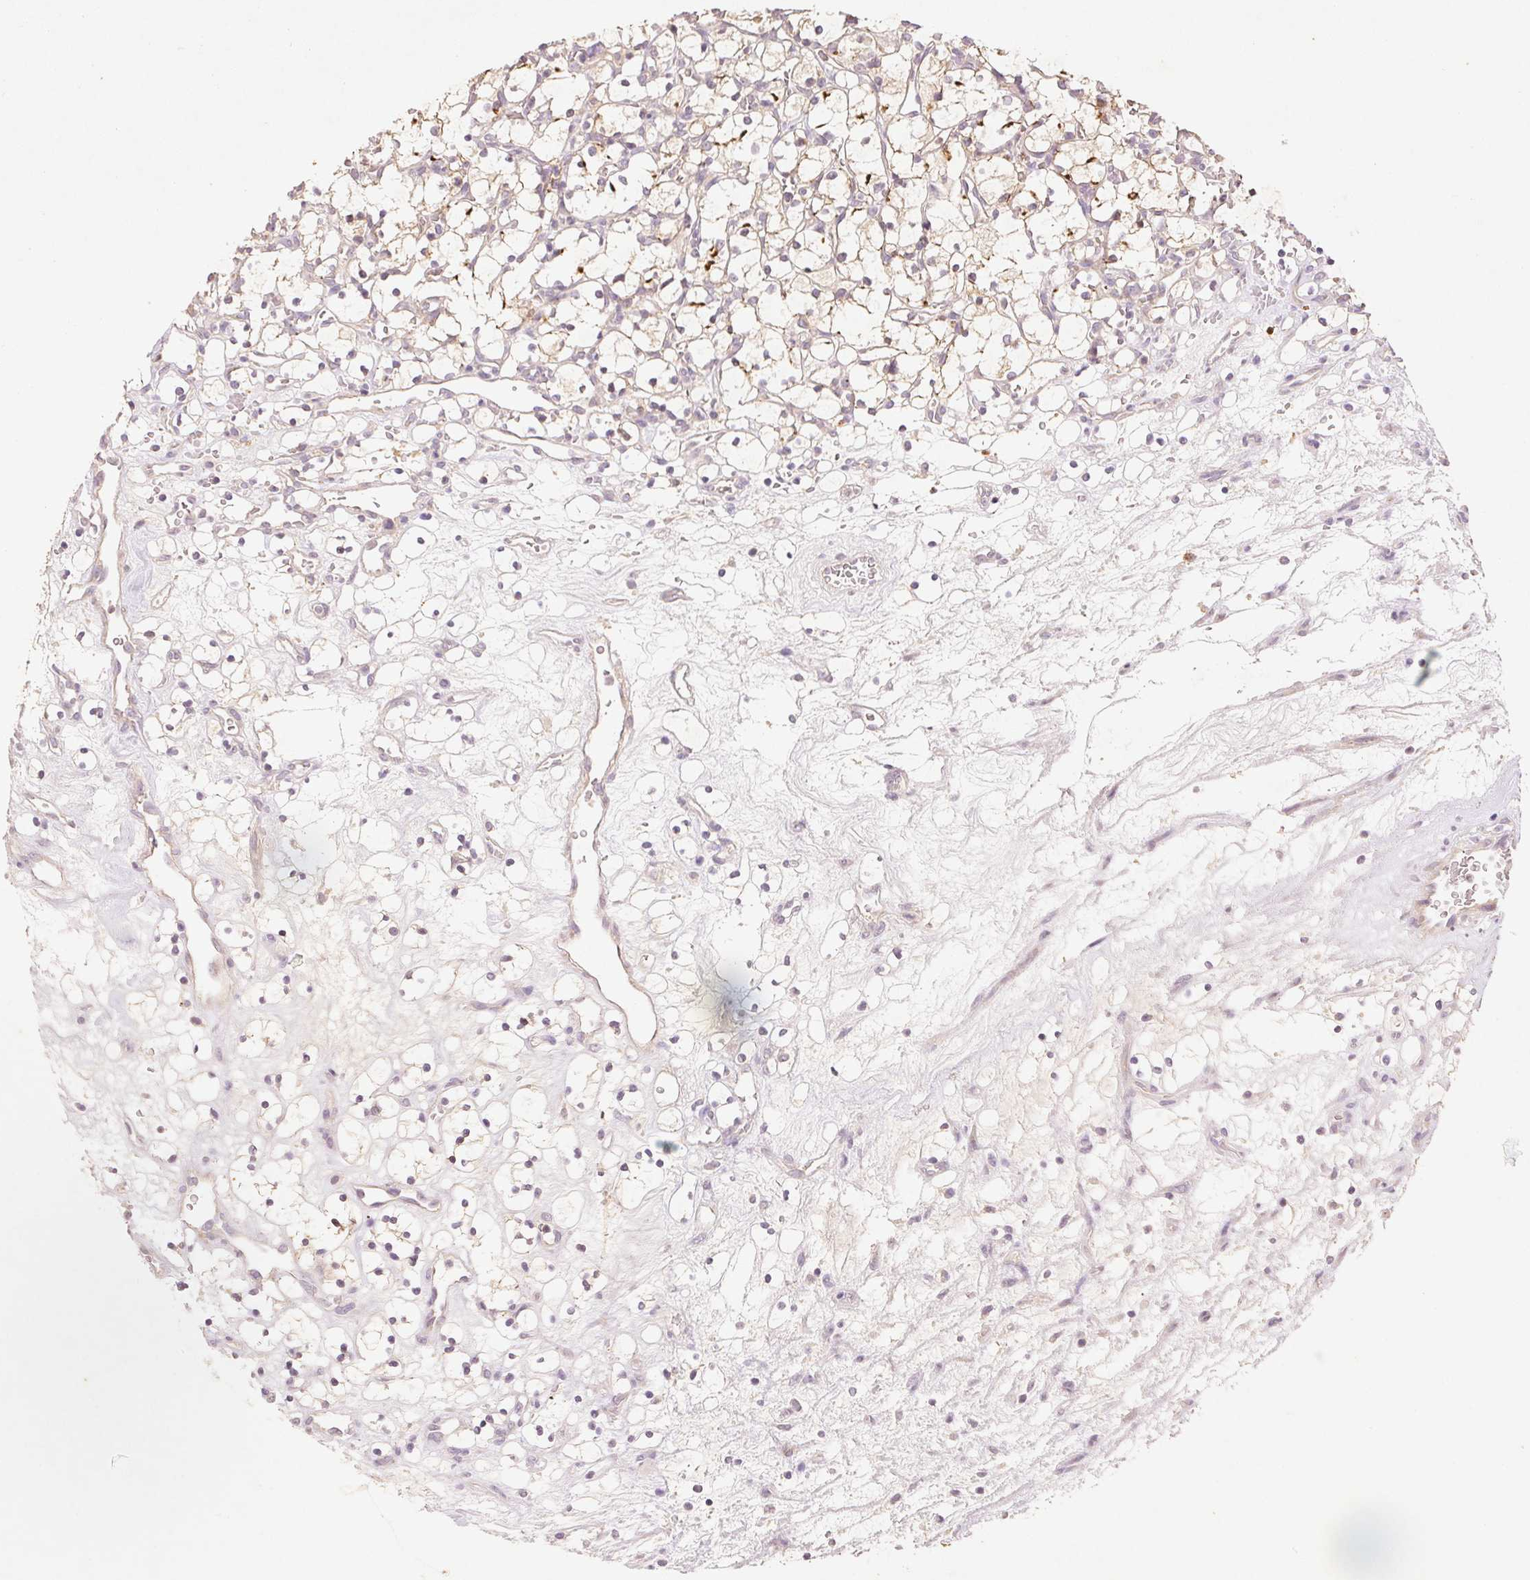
{"staining": {"intensity": "negative", "quantity": "none", "location": "none"}, "tissue": "renal cancer", "cell_type": "Tumor cells", "image_type": "cancer", "snomed": [{"axis": "morphology", "description": "Adenocarcinoma, NOS"}, {"axis": "topography", "description": "Kidney"}], "caption": "Immunohistochemistry (IHC) micrograph of neoplastic tissue: human renal adenocarcinoma stained with DAB (3,3'-diaminobenzidine) exhibits no significant protein expression in tumor cells. (Immunohistochemistry (IHC), brightfield microscopy, high magnification).", "gene": "YIF1B", "patient": {"sex": "female", "age": 69}}